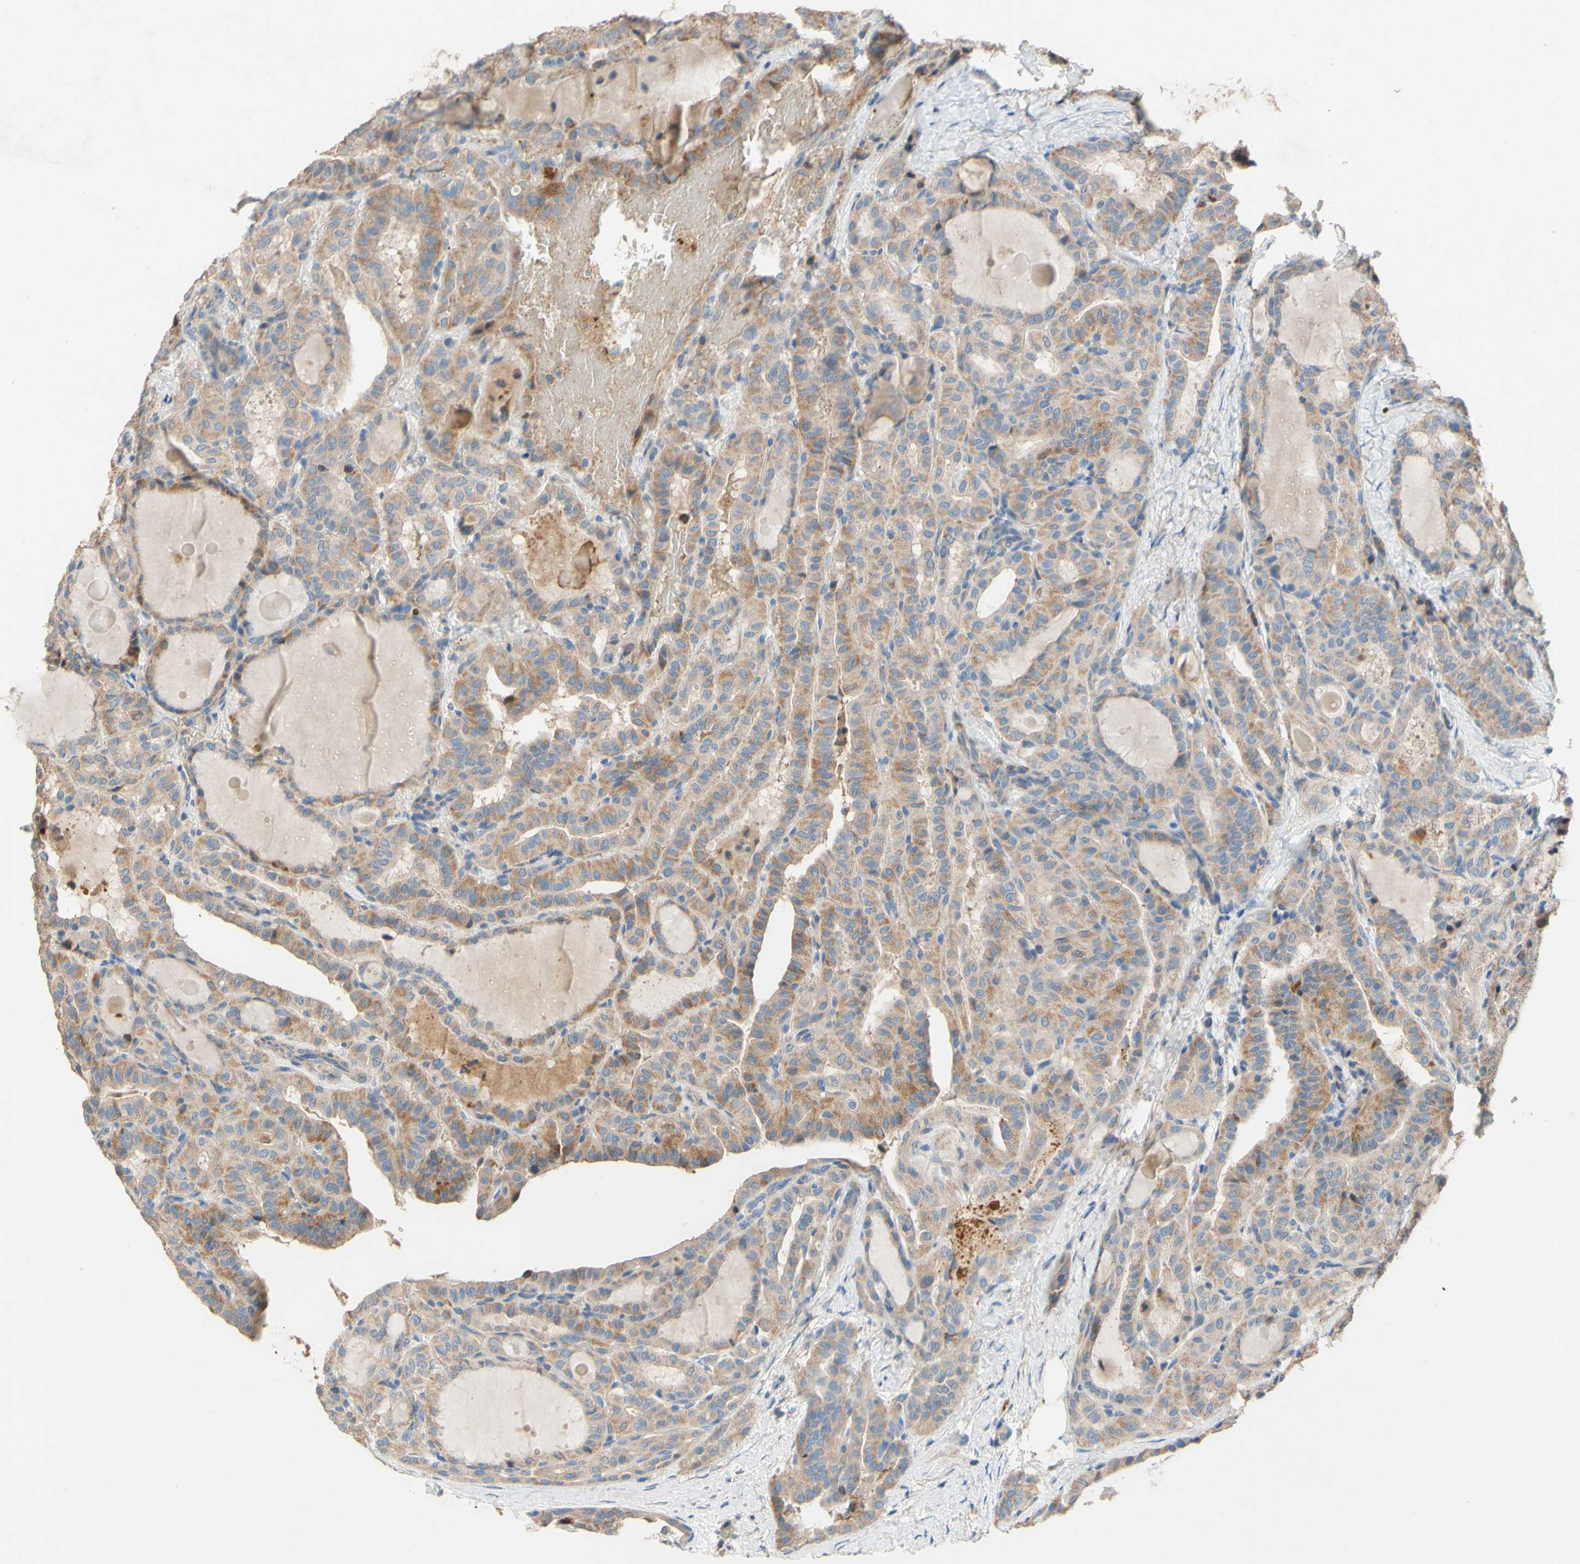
{"staining": {"intensity": "moderate", "quantity": ">75%", "location": "cytoplasmic/membranous"}, "tissue": "thyroid cancer", "cell_type": "Tumor cells", "image_type": "cancer", "snomed": [{"axis": "morphology", "description": "Papillary adenocarcinoma, NOS"}, {"axis": "topography", "description": "Thyroid gland"}], "caption": "High-magnification brightfield microscopy of thyroid cancer stained with DAB (brown) and counterstained with hematoxylin (blue). tumor cells exhibit moderate cytoplasmic/membranous expression is appreciated in approximately>75% of cells.", "gene": "DKK3", "patient": {"sex": "male", "age": 77}}